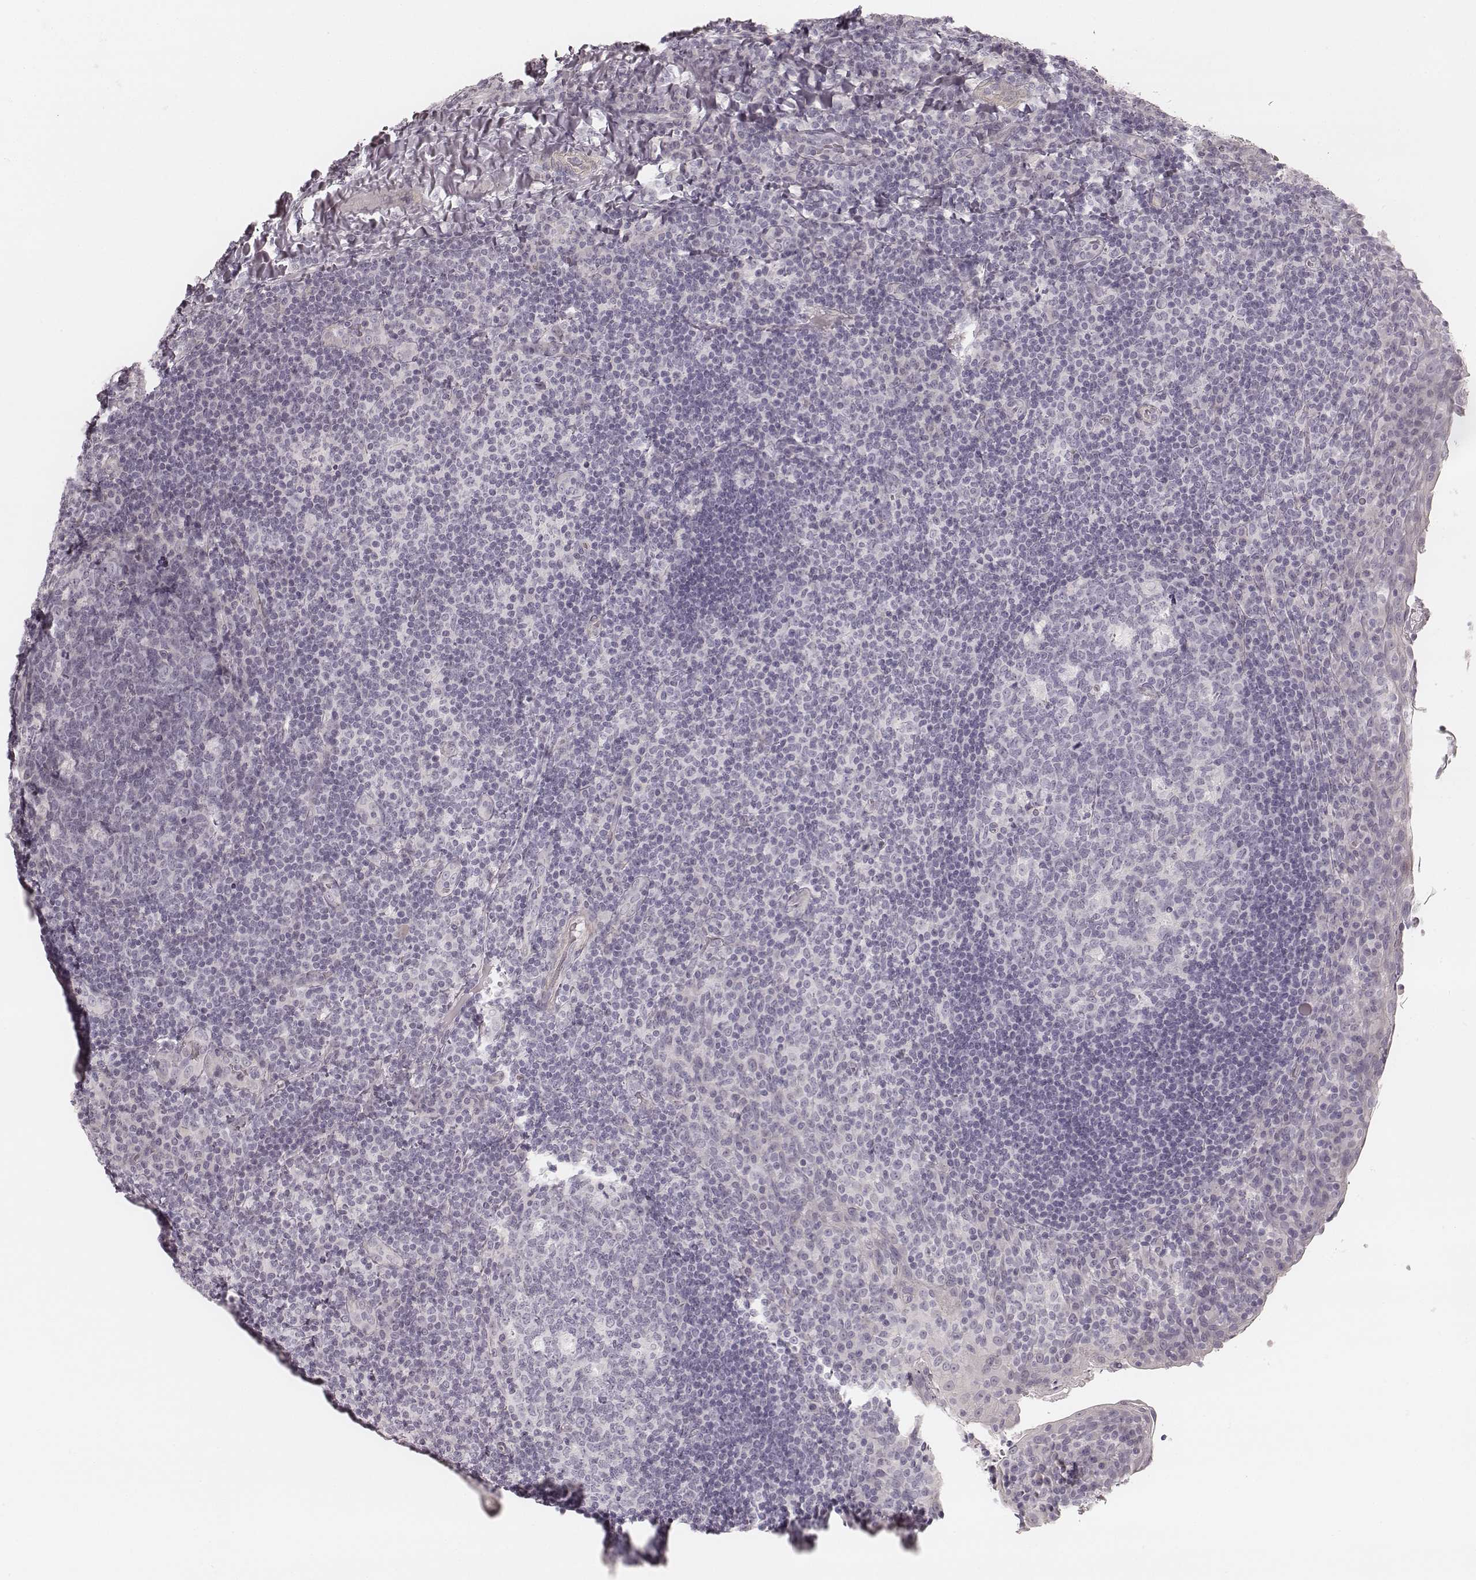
{"staining": {"intensity": "negative", "quantity": "none", "location": "none"}, "tissue": "tonsil", "cell_type": "Germinal center cells", "image_type": "normal", "snomed": [{"axis": "morphology", "description": "Normal tissue, NOS"}, {"axis": "topography", "description": "Tonsil"}], "caption": "Protein analysis of normal tonsil displays no significant expression in germinal center cells.", "gene": "SPATA24", "patient": {"sex": "male", "age": 17}}